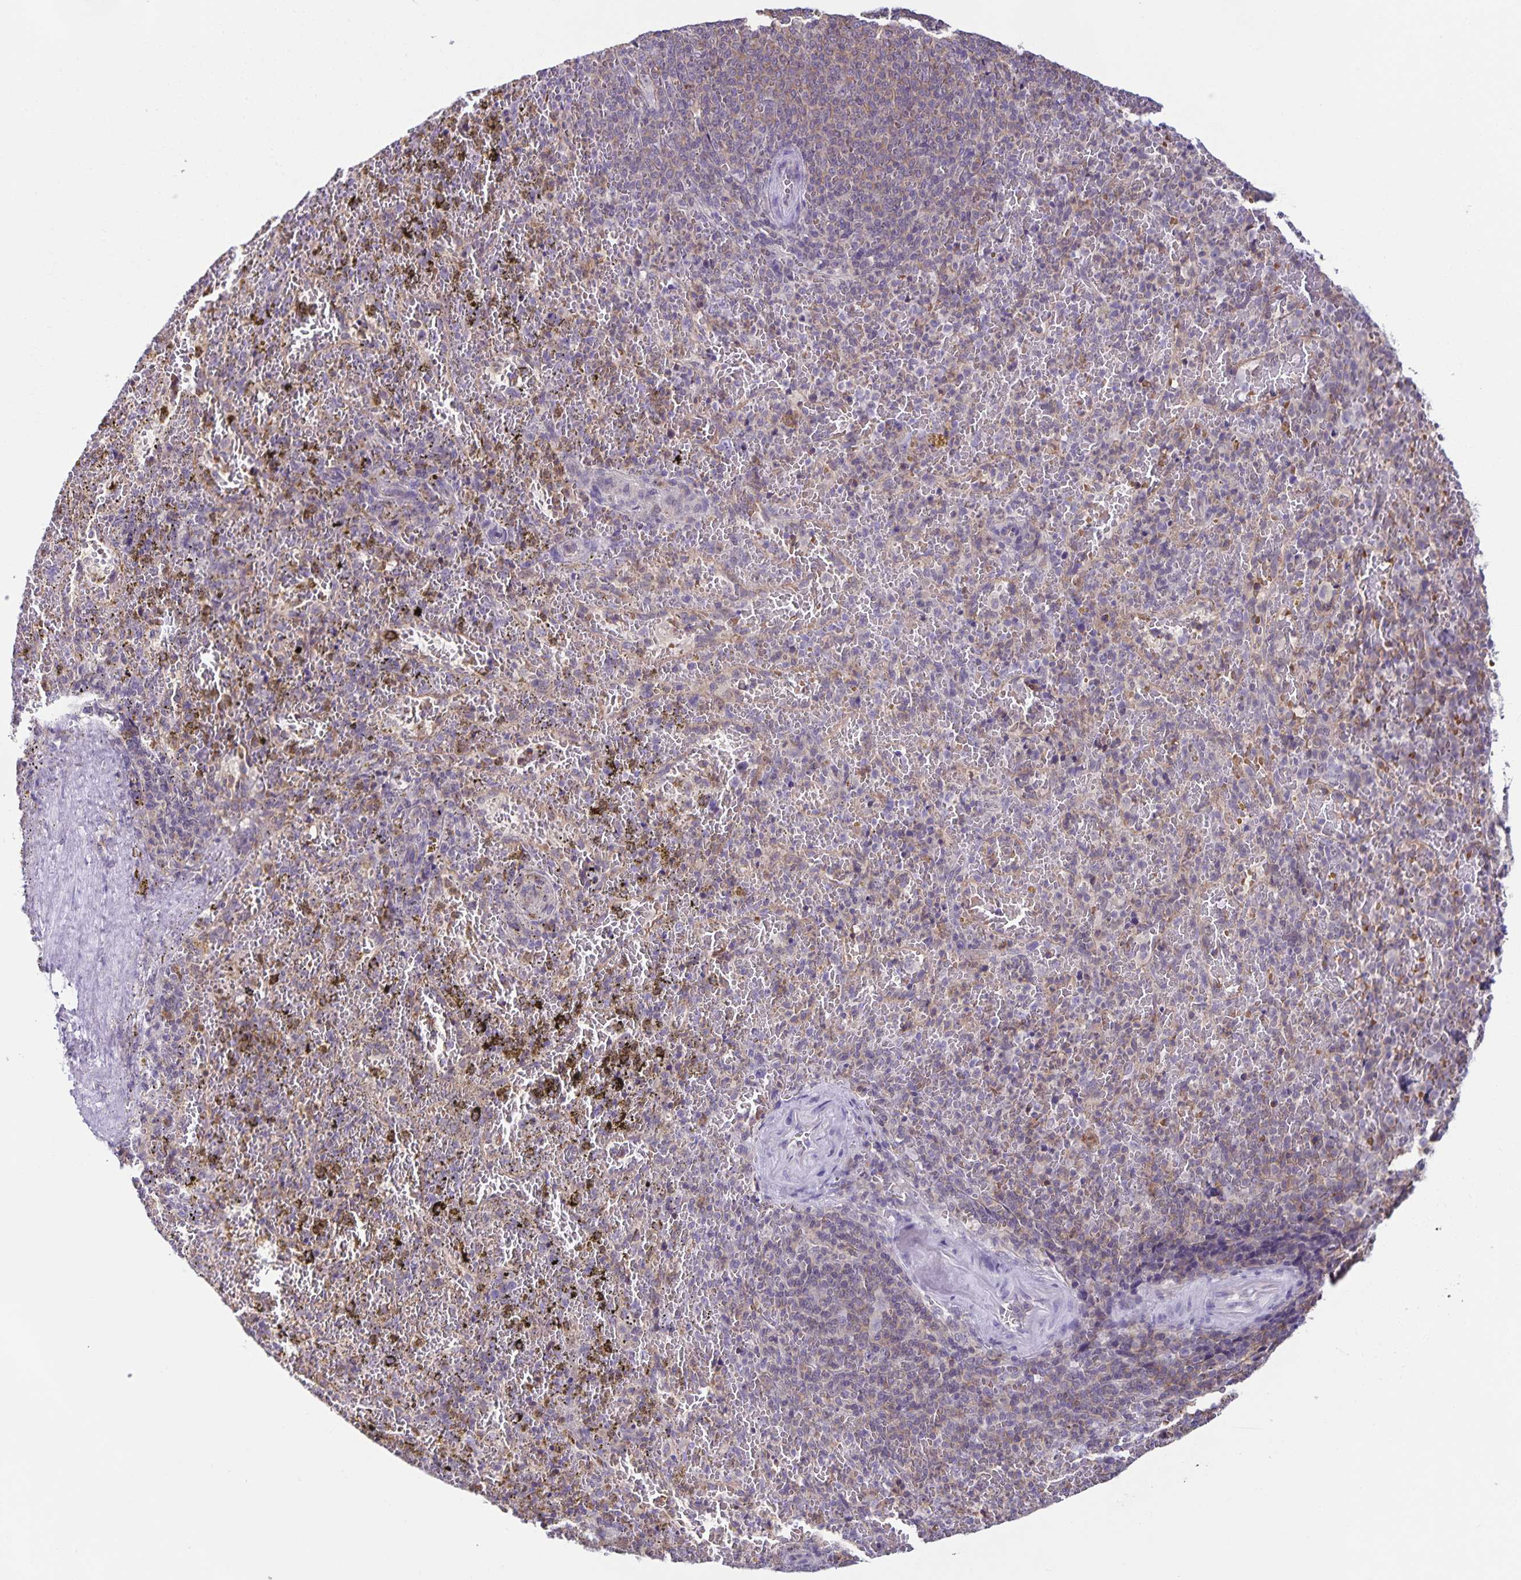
{"staining": {"intensity": "negative", "quantity": "none", "location": "none"}, "tissue": "spleen", "cell_type": "Cells in red pulp", "image_type": "normal", "snomed": [{"axis": "morphology", "description": "Normal tissue, NOS"}, {"axis": "topography", "description": "Spleen"}], "caption": "Cells in red pulp are negative for brown protein staining in normal spleen. (Stains: DAB immunohistochemistry with hematoxylin counter stain, Microscopy: brightfield microscopy at high magnification).", "gene": "STPG4", "patient": {"sex": "female", "age": 50}}